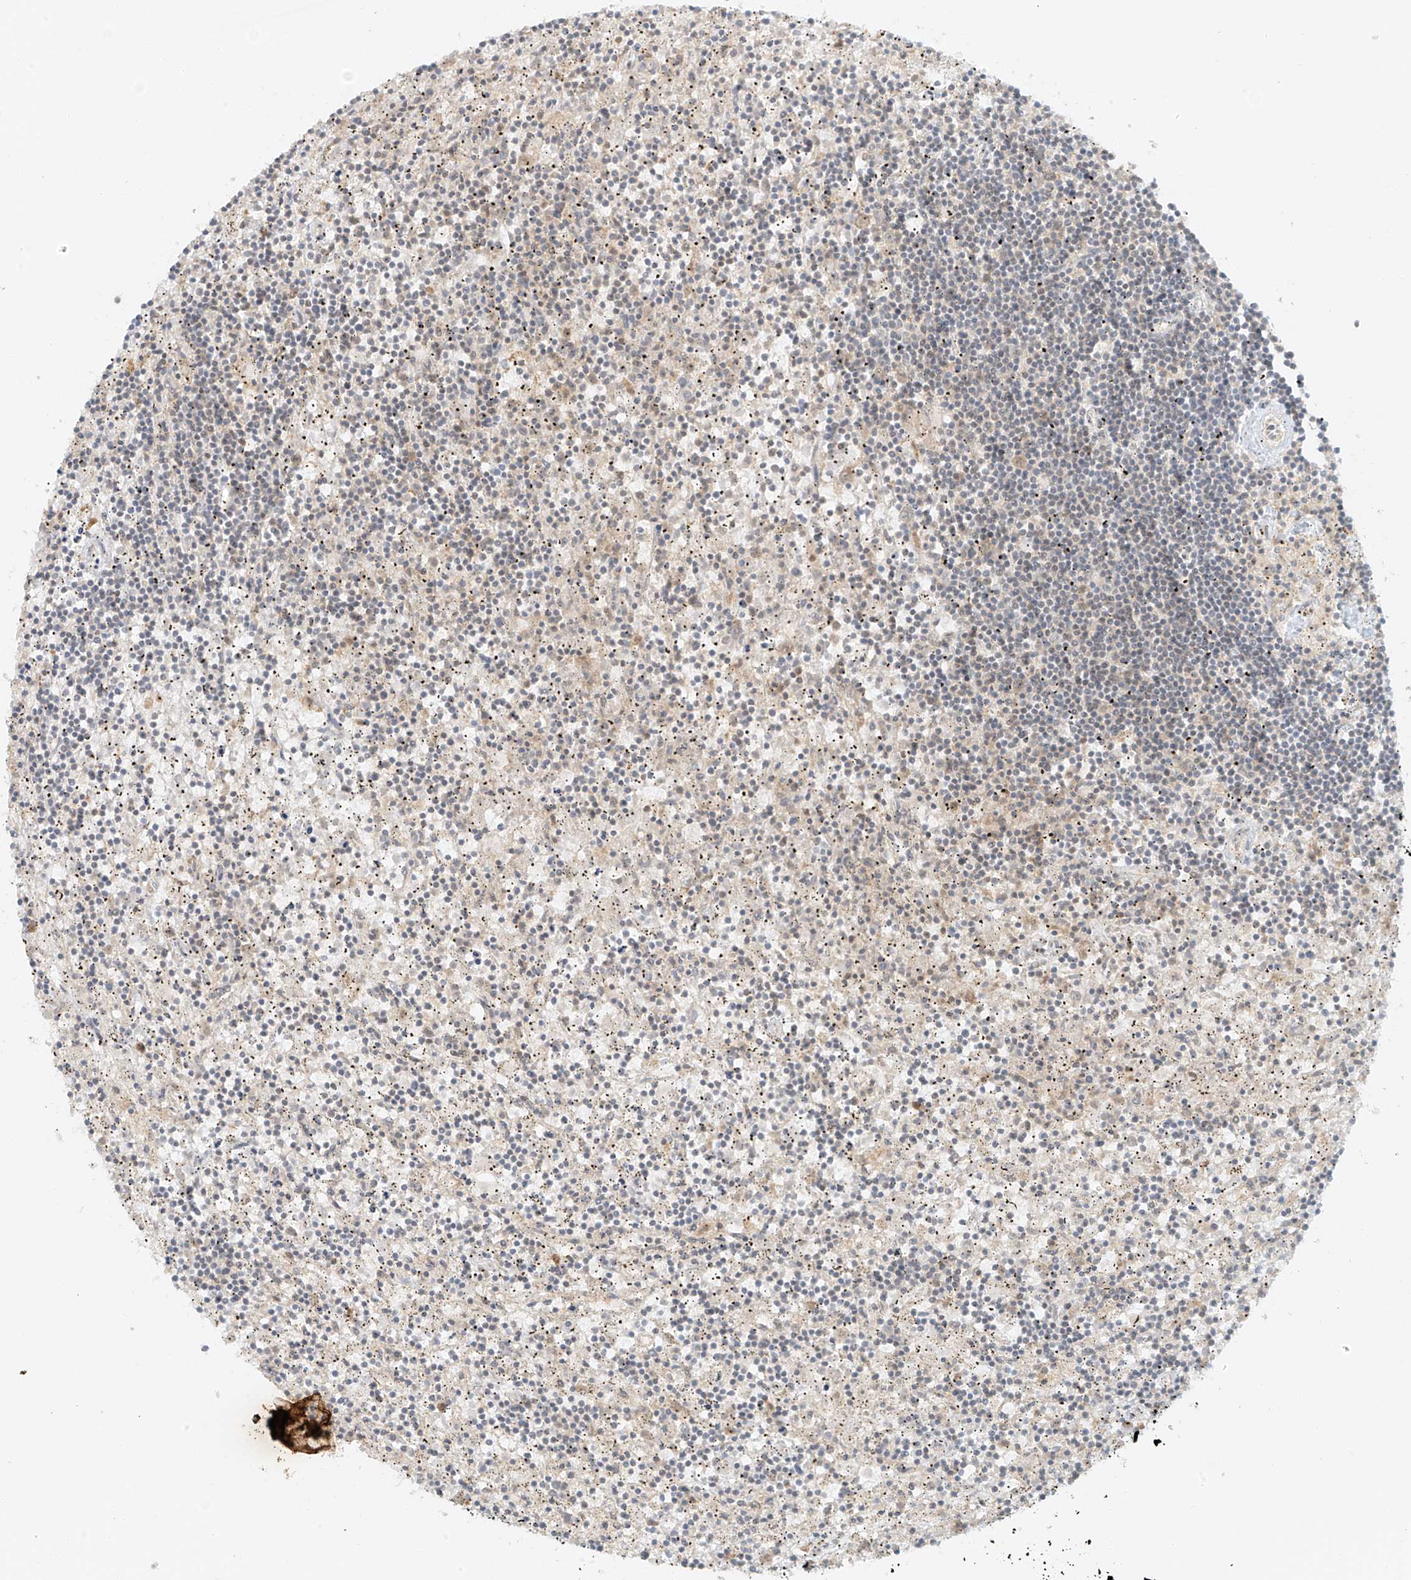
{"staining": {"intensity": "negative", "quantity": "none", "location": "none"}, "tissue": "lymphoma", "cell_type": "Tumor cells", "image_type": "cancer", "snomed": [{"axis": "morphology", "description": "Malignant lymphoma, non-Hodgkin's type, Low grade"}, {"axis": "topography", "description": "Spleen"}], "caption": "There is no significant positivity in tumor cells of lymphoma.", "gene": "MIPEP", "patient": {"sex": "male", "age": 76}}